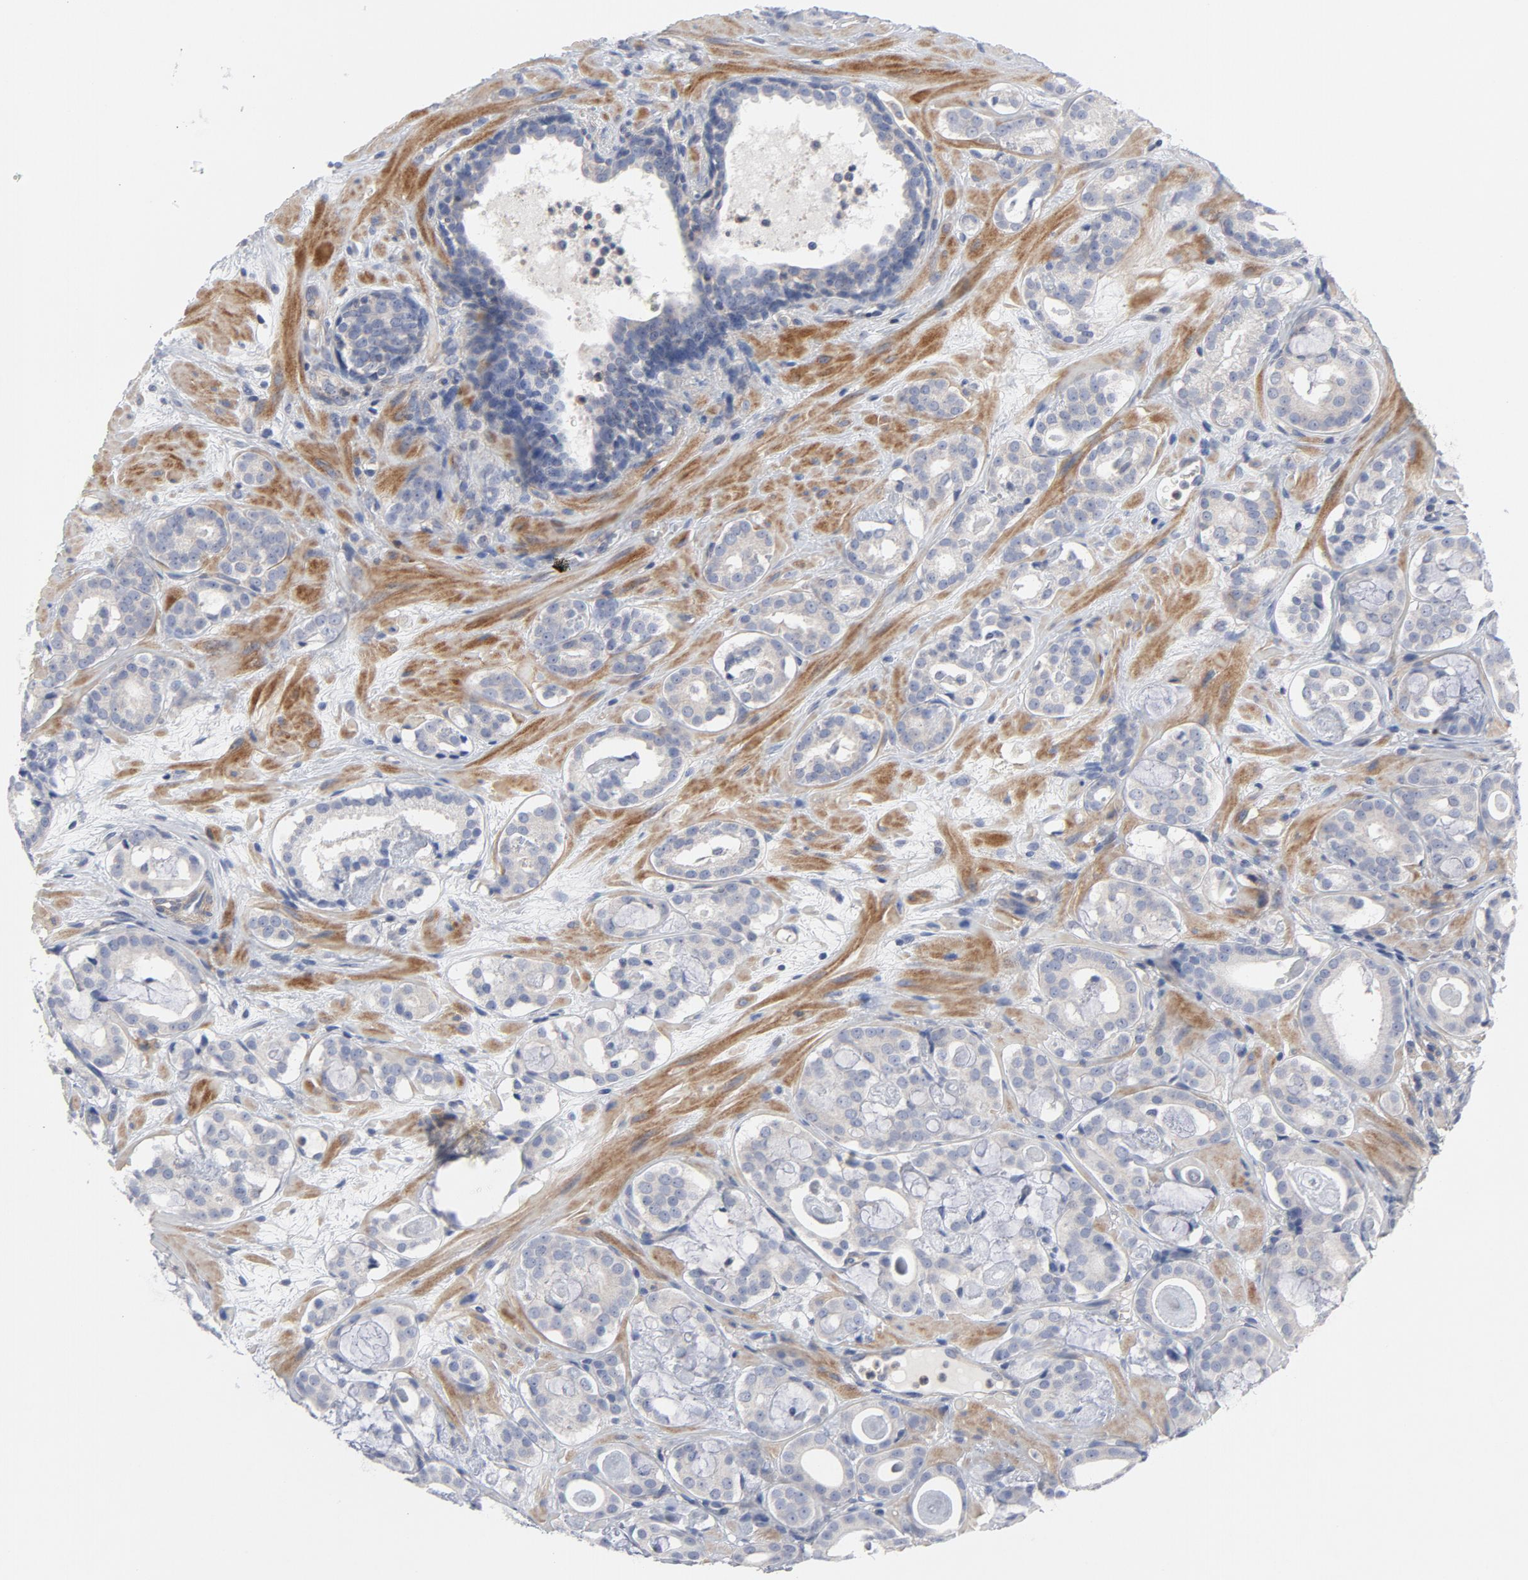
{"staining": {"intensity": "negative", "quantity": "none", "location": "none"}, "tissue": "prostate cancer", "cell_type": "Tumor cells", "image_type": "cancer", "snomed": [{"axis": "morphology", "description": "Adenocarcinoma, Low grade"}, {"axis": "topography", "description": "Prostate"}], "caption": "Immunohistochemistry (IHC) micrograph of neoplastic tissue: adenocarcinoma (low-grade) (prostate) stained with DAB exhibits no significant protein positivity in tumor cells.", "gene": "ROCK1", "patient": {"sex": "male", "age": 57}}